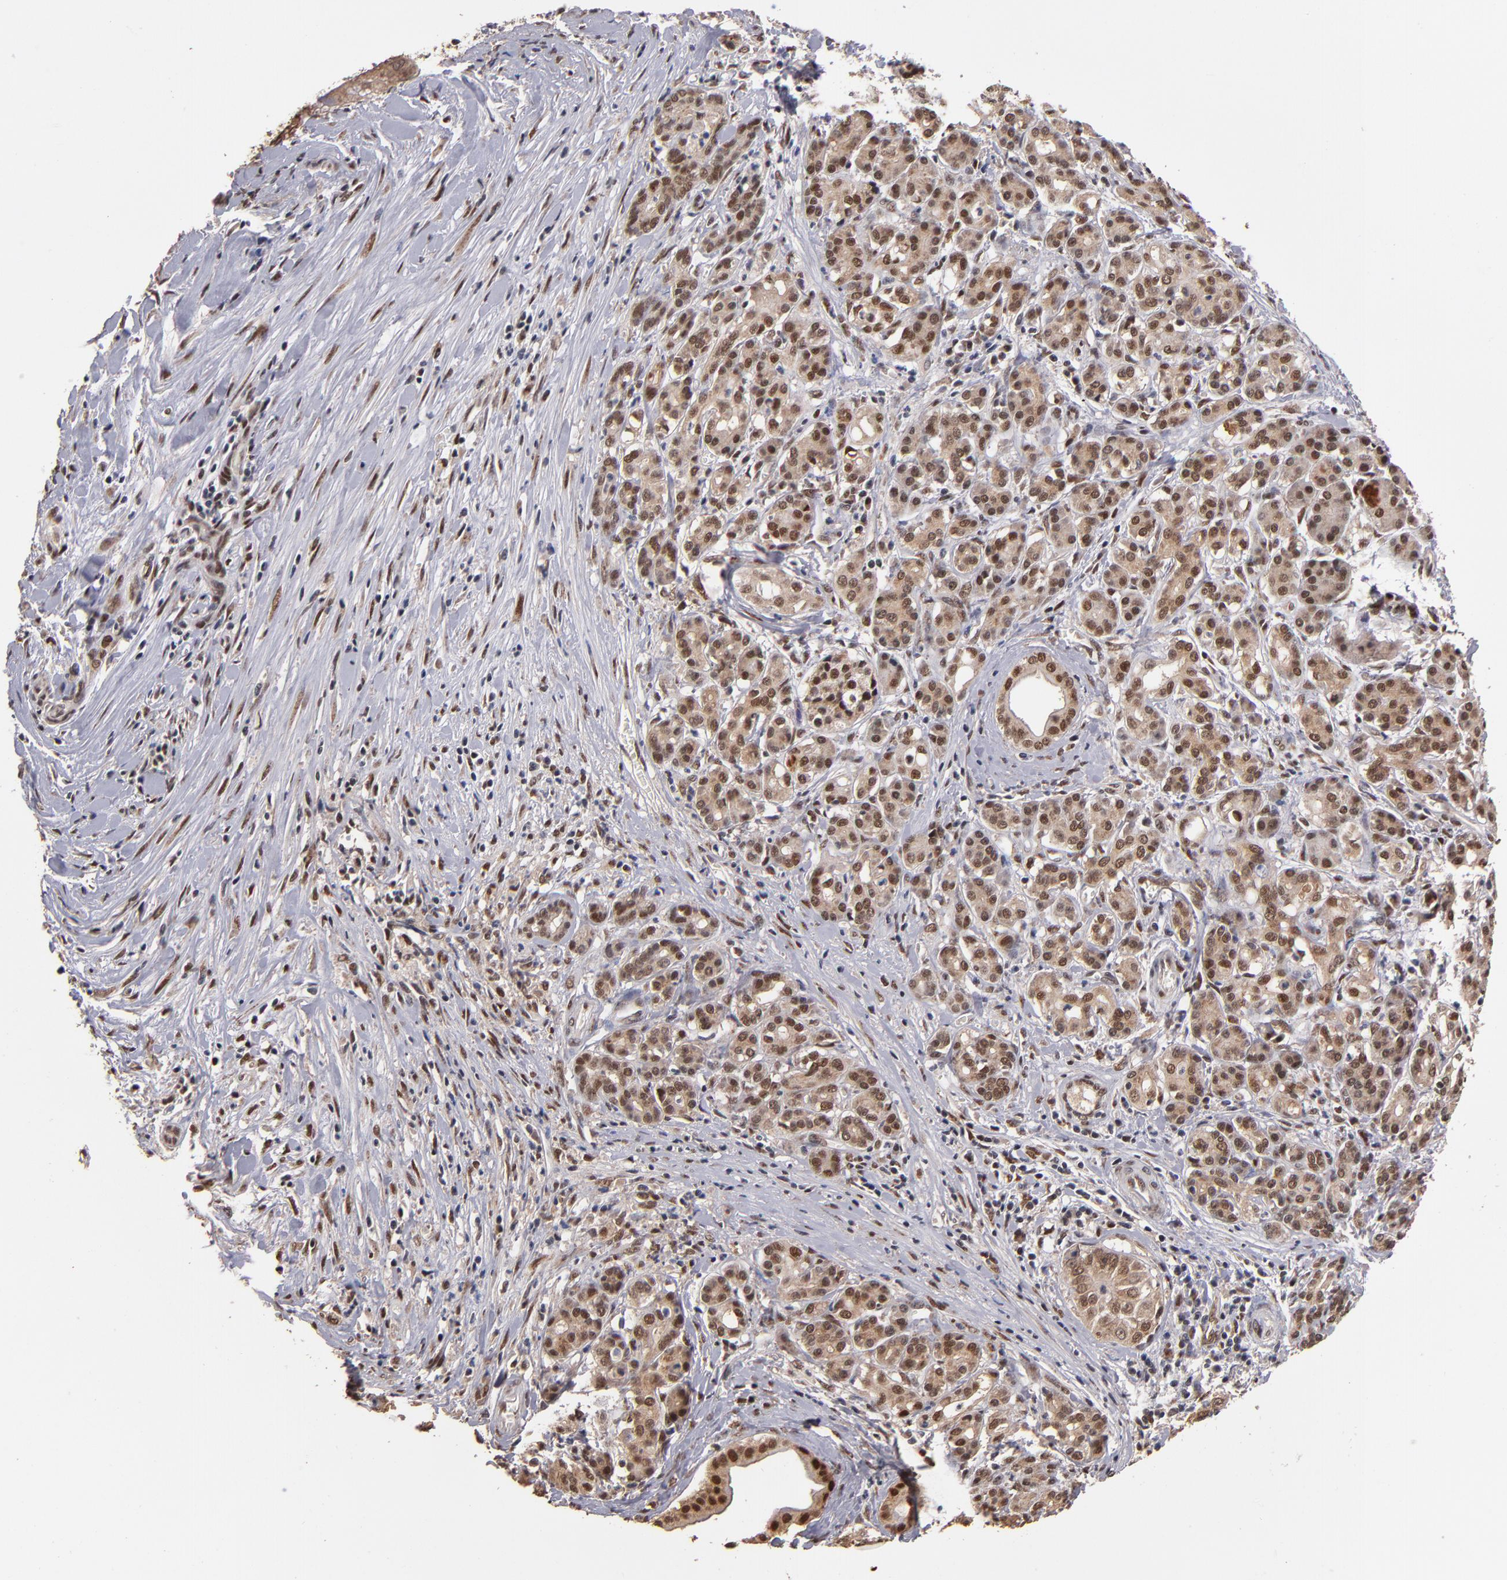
{"staining": {"intensity": "moderate", "quantity": ">75%", "location": "cytoplasmic/membranous,nuclear"}, "tissue": "pancreatic cancer", "cell_type": "Tumor cells", "image_type": "cancer", "snomed": [{"axis": "morphology", "description": "Adenocarcinoma, NOS"}, {"axis": "topography", "description": "Pancreas"}], "caption": "Pancreatic cancer tissue exhibits moderate cytoplasmic/membranous and nuclear positivity in about >75% of tumor cells, visualized by immunohistochemistry. (DAB (3,3'-diaminobenzidine) IHC with brightfield microscopy, high magnification).", "gene": "EAPP", "patient": {"sex": "female", "age": 52}}